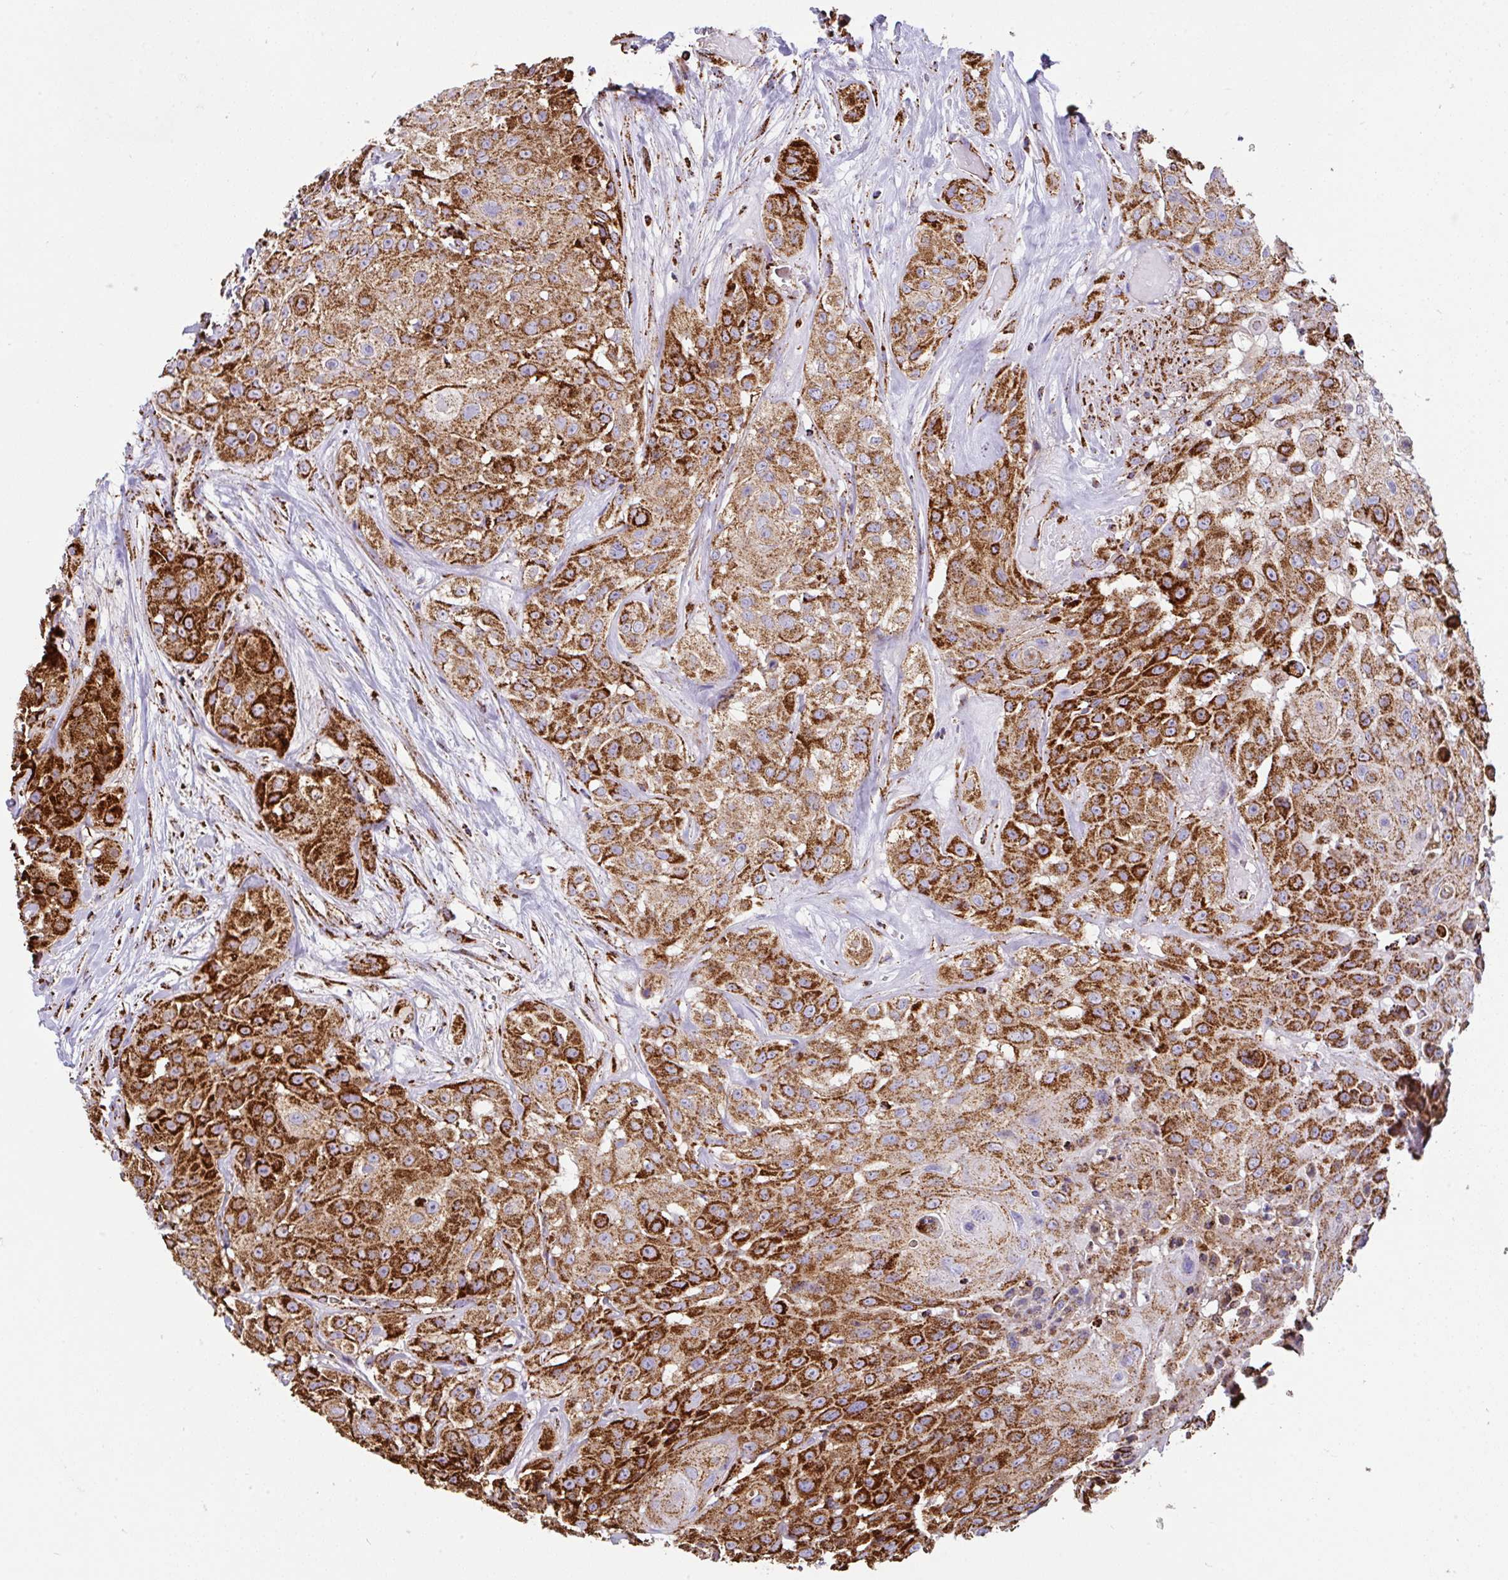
{"staining": {"intensity": "strong", "quantity": ">75%", "location": "cytoplasmic/membranous"}, "tissue": "head and neck cancer", "cell_type": "Tumor cells", "image_type": "cancer", "snomed": [{"axis": "morphology", "description": "Squamous cell carcinoma, NOS"}, {"axis": "topography", "description": "Head-Neck"}], "caption": "Head and neck cancer (squamous cell carcinoma) stained with DAB IHC shows high levels of strong cytoplasmic/membranous expression in about >75% of tumor cells.", "gene": "ANKRD33B", "patient": {"sex": "male", "age": 83}}